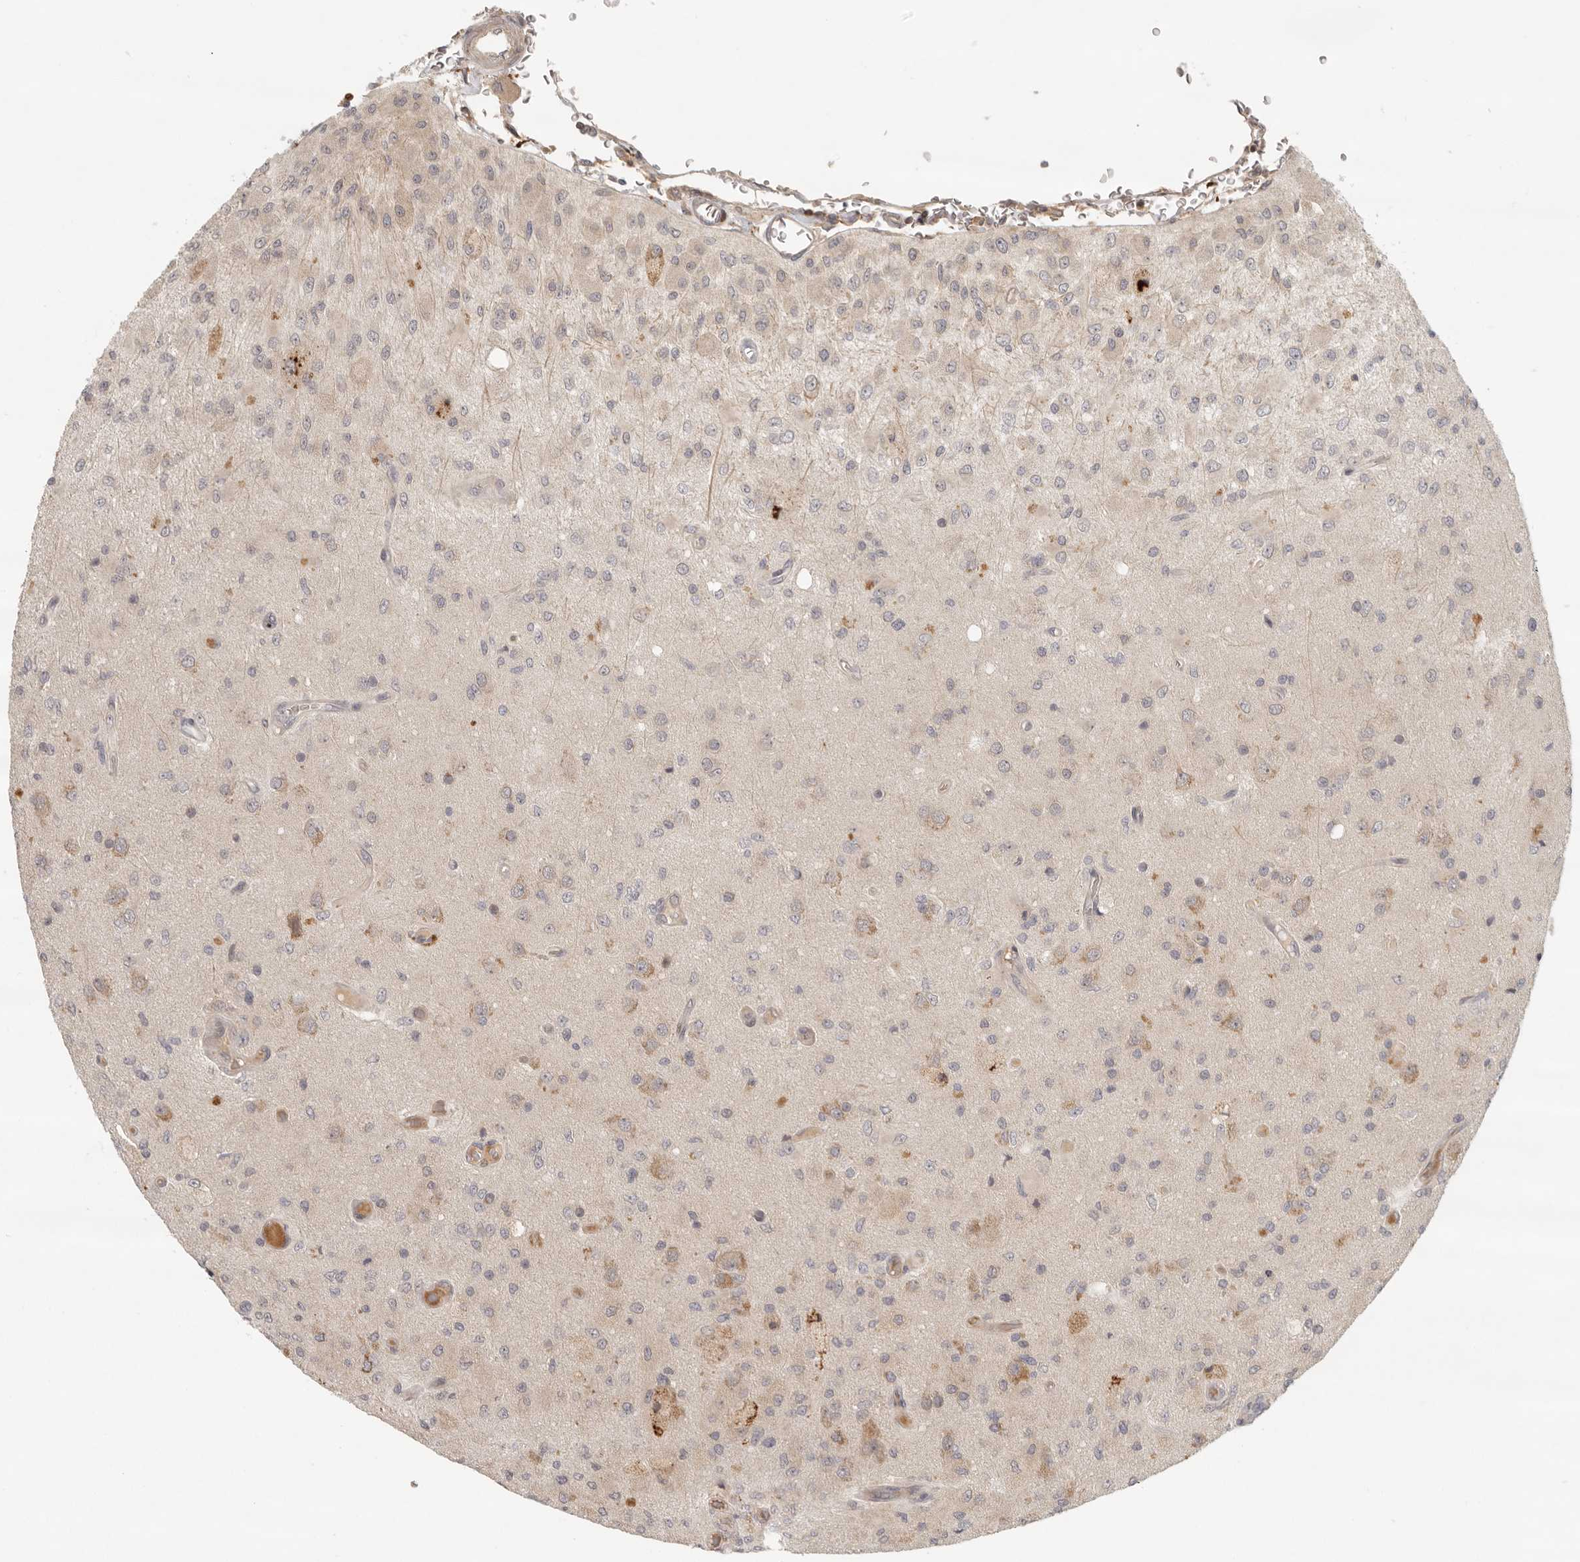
{"staining": {"intensity": "negative", "quantity": "none", "location": "none"}, "tissue": "glioma", "cell_type": "Tumor cells", "image_type": "cancer", "snomed": [{"axis": "morphology", "description": "Normal tissue, NOS"}, {"axis": "morphology", "description": "Glioma, malignant, High grade"}, {"axis": "topography", "description": "Cerebral cortex"}], "caption": "Tumor cells show no significant expression in glioma.", "gene": "AHDC1", "patient": {"sex": "male", "age": 77}}